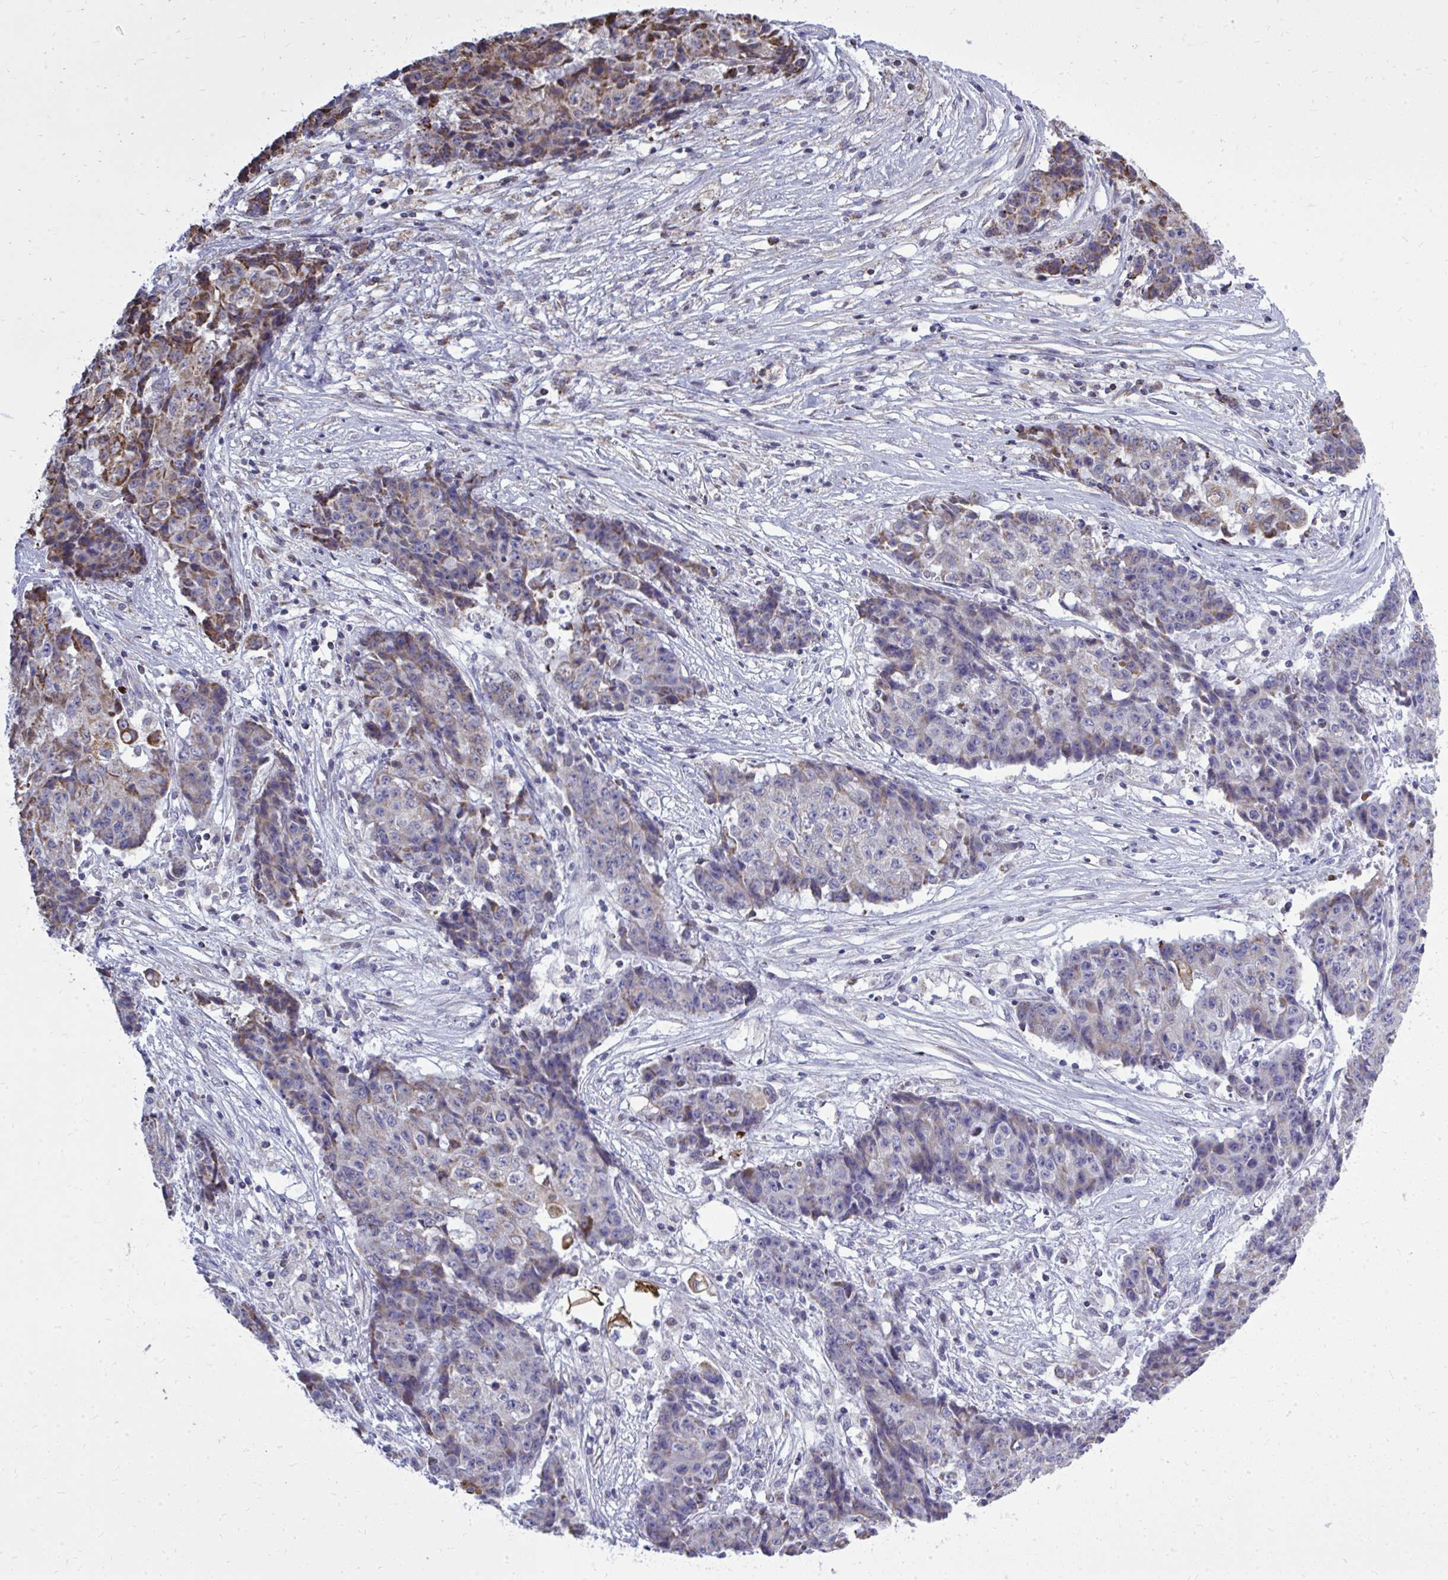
{"staining": {"intensity": "moderate", "quantity": "25%-75%", "location": "cytoplasmic/membranous"}, "tissue": "ovarian cancer", "cell_type": "Tumor cells", "image_type": "cancer", "snomed": [{"axis": "morphology", "description": "Carcinoma, endometroid"}, {"axis": "topography", "description": "Ovary"}], "caption": "Brown immunohistochemical staining in ovarian cancer (endometroid carcinoma) reveals moderate cytoplasmic/membranous staining in about 25%-75% of tumor cells. The protein is stained brown, and the nuclei are stained in blue (DAB (3,3'-diaminobenzidine) IHC with brightfield microscopy, high magnification).", "gene": "ZNF362", "patient": {"sex": "female", "age": 42}}